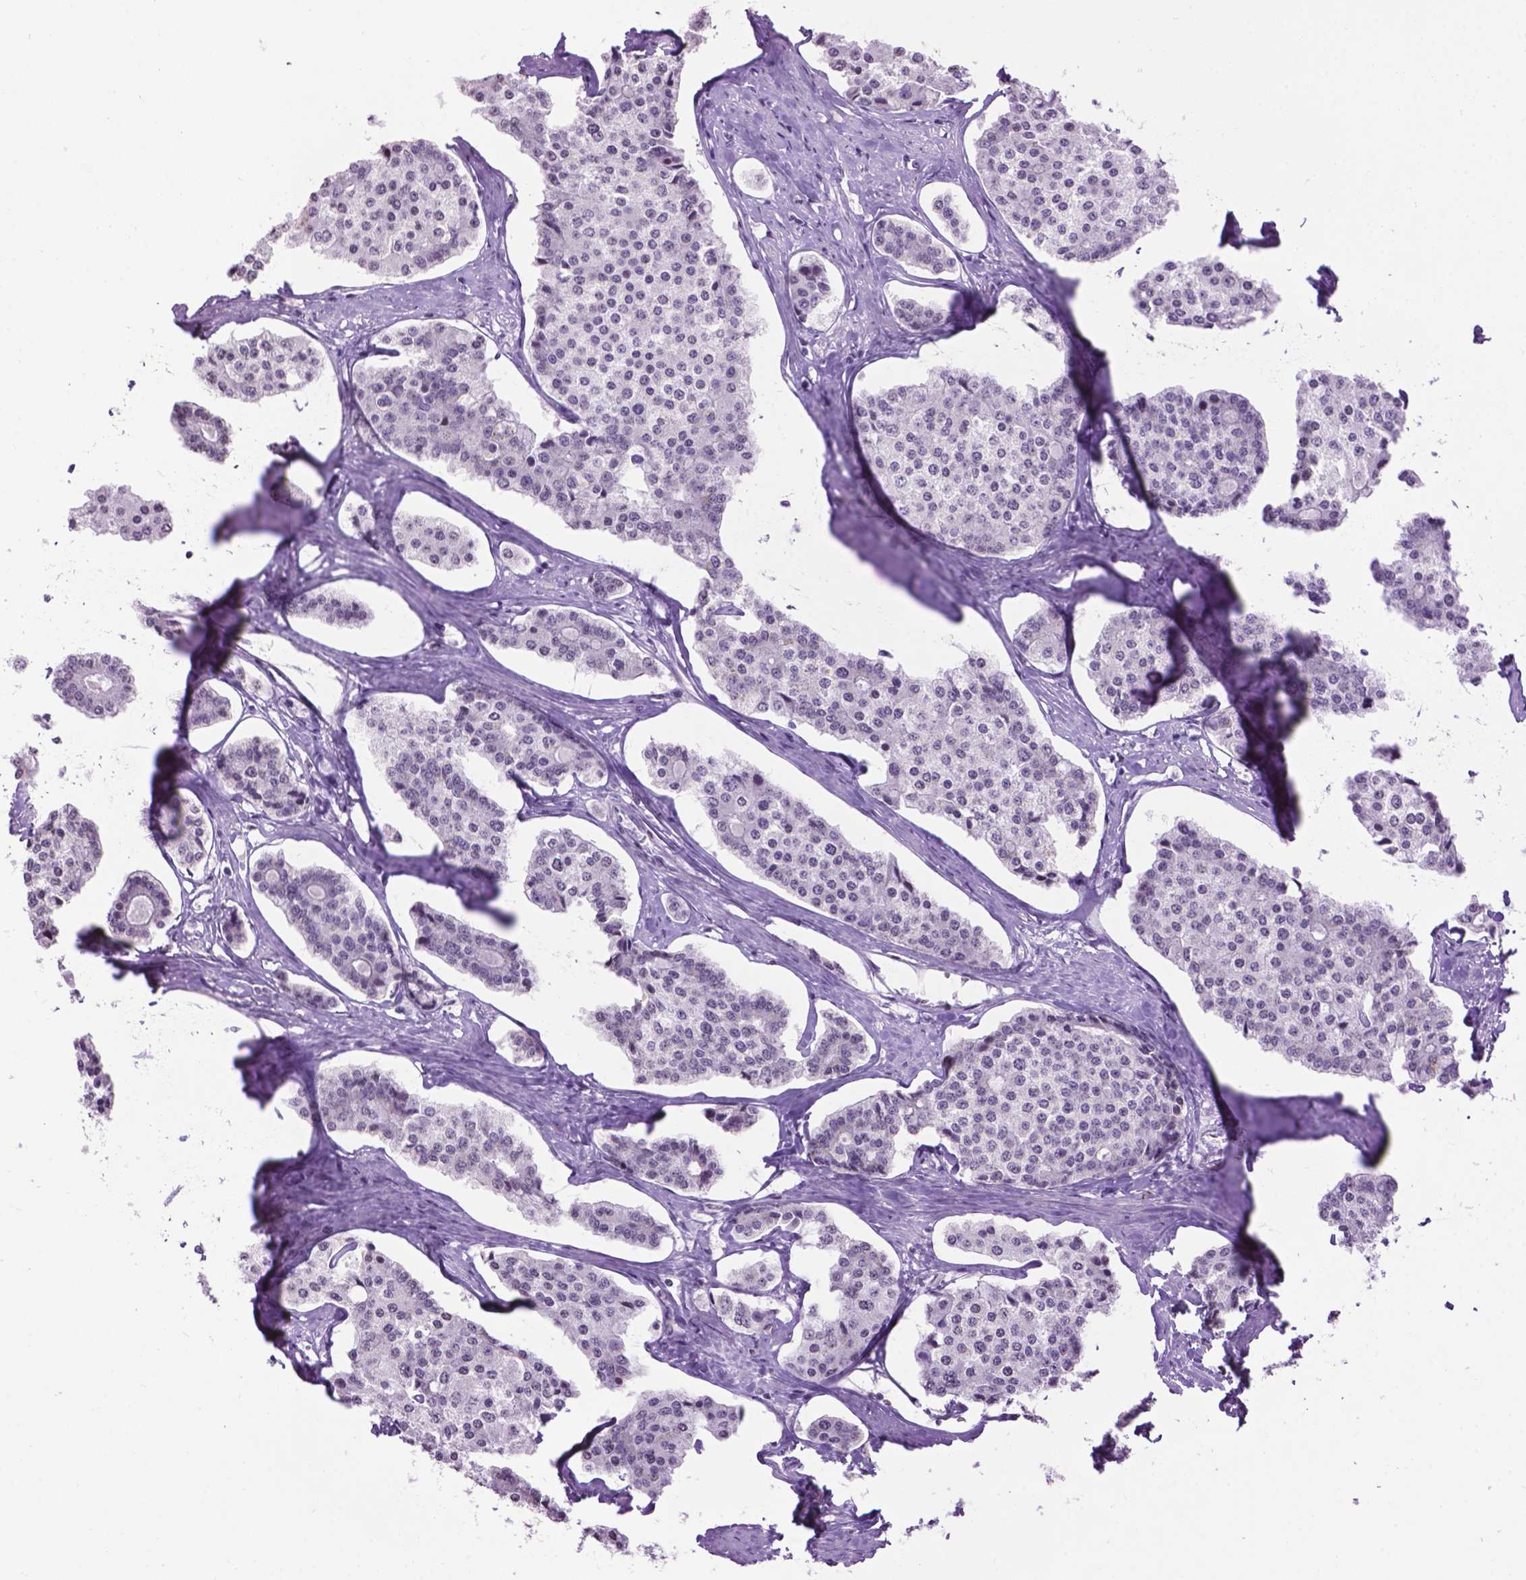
{"staining": {"intensity": "negative", "quantity": "none", "location": "none"}, "tissue": "carcinoid", "cell_type": "Tumor cells", "image_type": "cancer", "snomed": [{"axis": "morphology", "description": "Carcinoid, malignant, NOS"}, {"axis": "topography", "description": "Small intestine"}], "caption": "Immunohistochemistry (IHC) micrograph of human malignant carcinoid stained for a protein (brown), which displays no positivity in tumor cells.", "gene": "TH", "patient": {"sex": "female", "age": 65}}